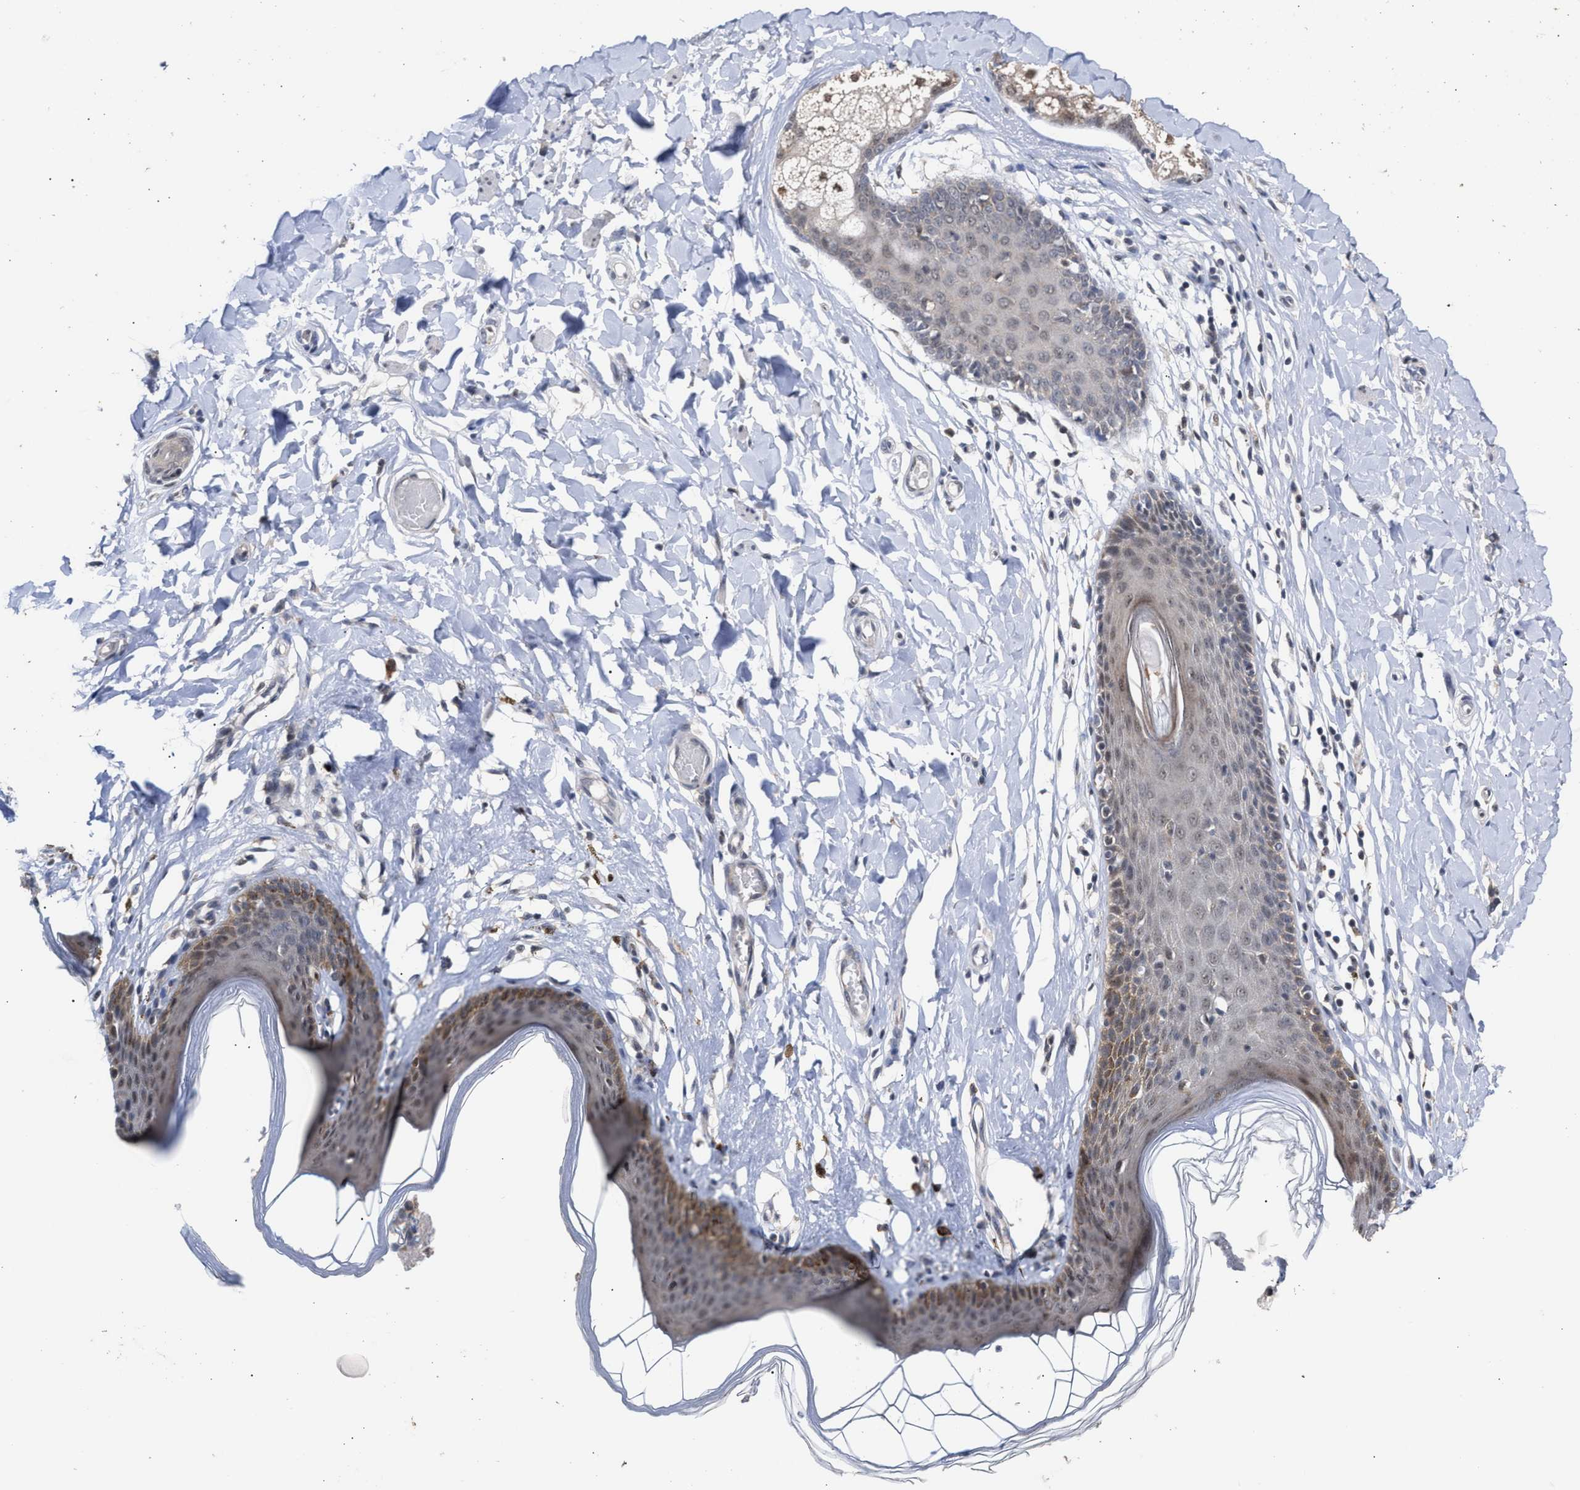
{"staining": {"intensity": "moderate", "quantity": "25%-75%", "location": "cytoplasmic/membranous,nuclear"}, "tissue": "skin", "cell_type": "Epidermal cells", "image_type": "normal", "snomed": [{"axis": "morphology", "description": "Normal tissue, NOS"}, {"axis": "topography", "description": "Vulva"}], "caption": "Epidermal cells show medium levels of moderate cytoplasmic/membranous,nuclear expression in about 25%-75% of cells in unremarkable skin.", "gene": "MKNK2", "patient": {"sex": "female", "age": 66}}